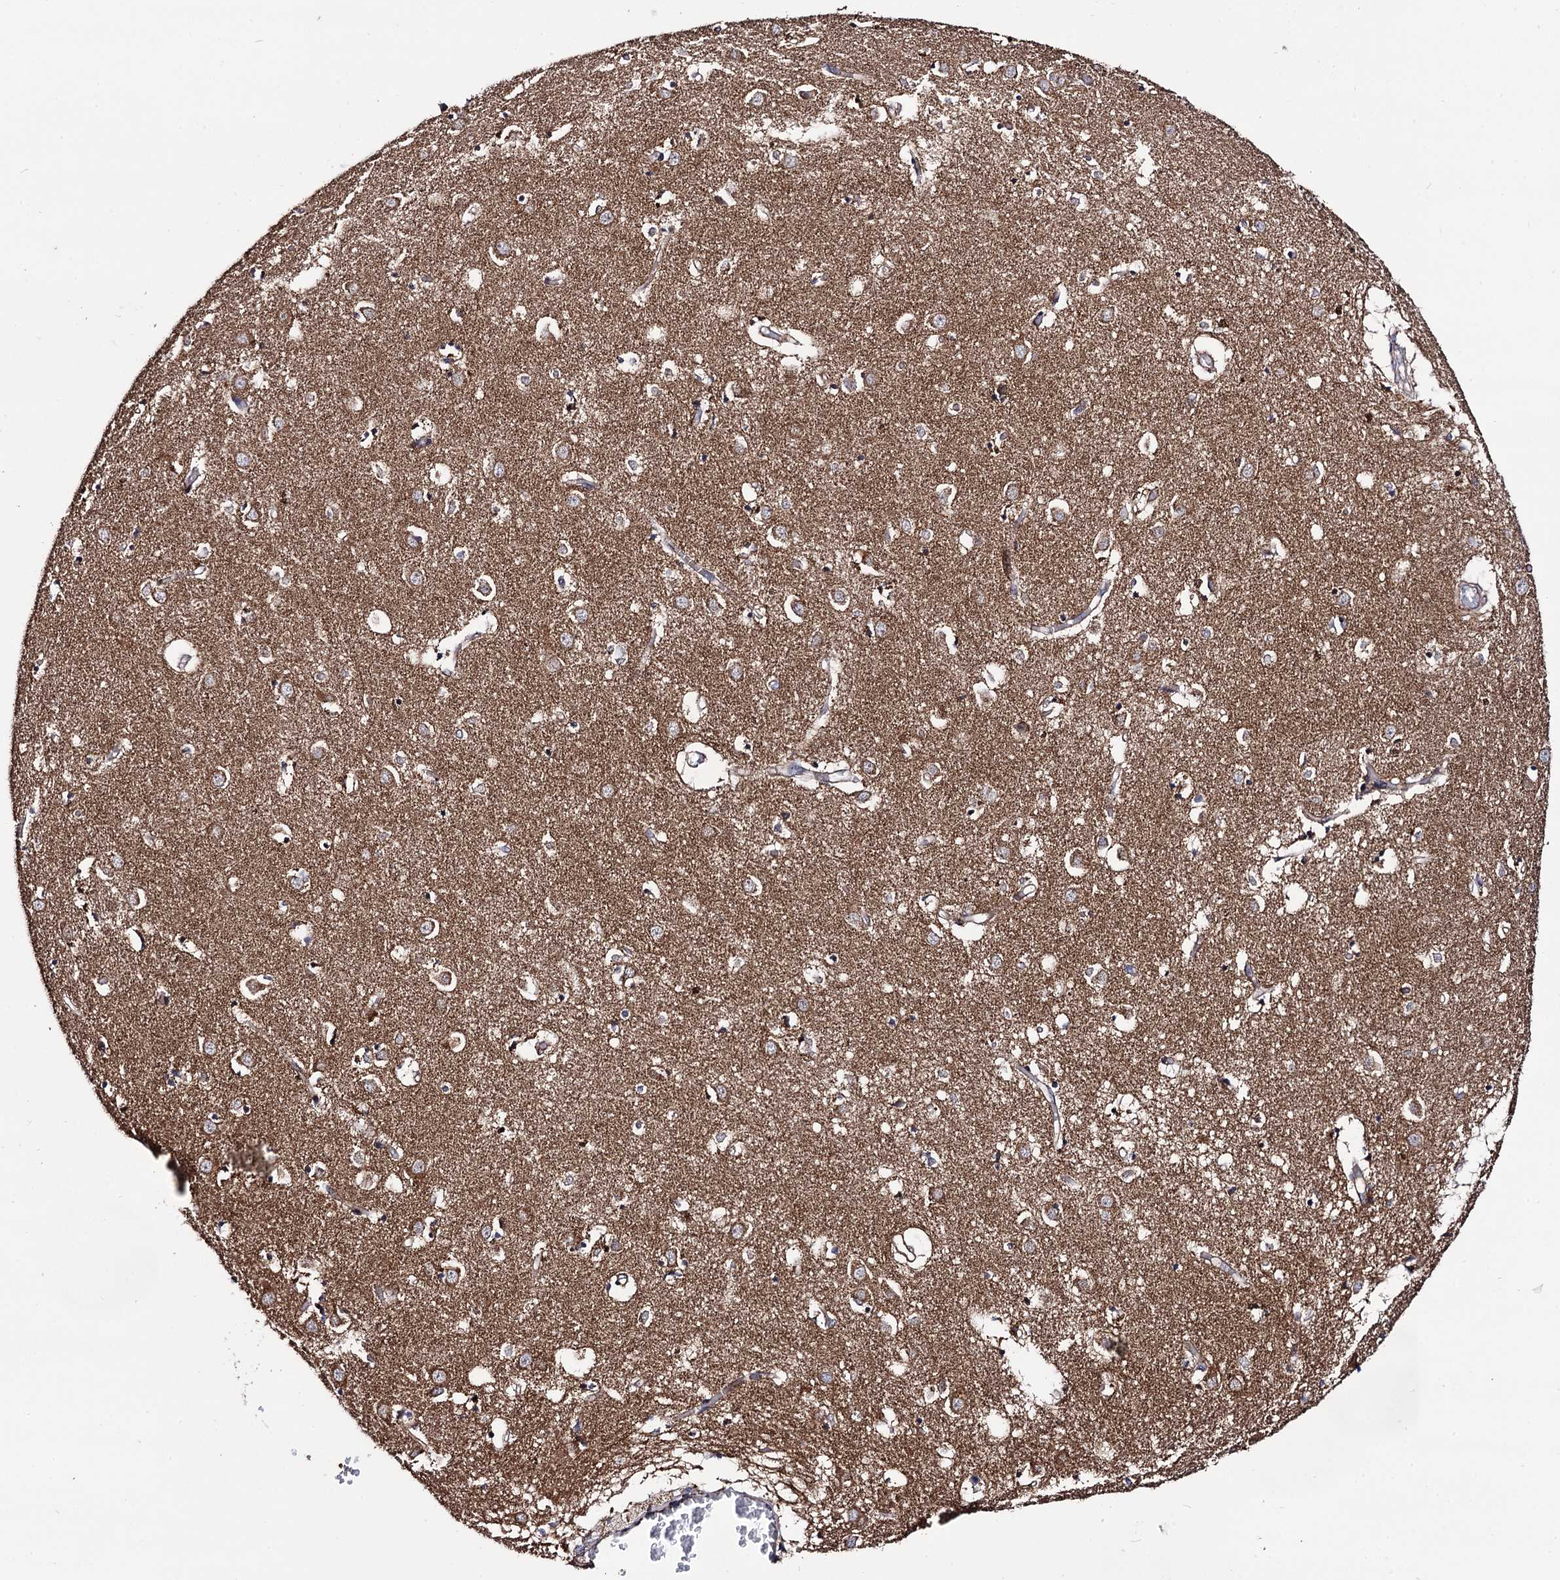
{"staining": {"intensity": "moderate", "quantity": ">75%", "location": "cytoplasmic/membranous"}, "tissue": "caudate", "cell_type": "Glial cells", "image_type": "normal", "snomed": [{"axis": "morphology", "description": "Normal tissue, NOS"}, {"axis": "topography", "description": "Lateral ventricle wall"}], "caption": "Immunohistochemistry (IHC) (DAB (3,3'-diaminobenzidine)) staining of benign human caudate demonstrates moderate cytoplasmic/membranous protein positivity in approximately >75% of glial cells. The staining was performed using DAB (3,3'-diaminobenzidine) to visualize the protein expression in brown, while the nuclei were stained in blue with hematoxylin (Magnification: 20x).", "gene": "IQCH", "patient": {"sex": "male", "age": 70}}